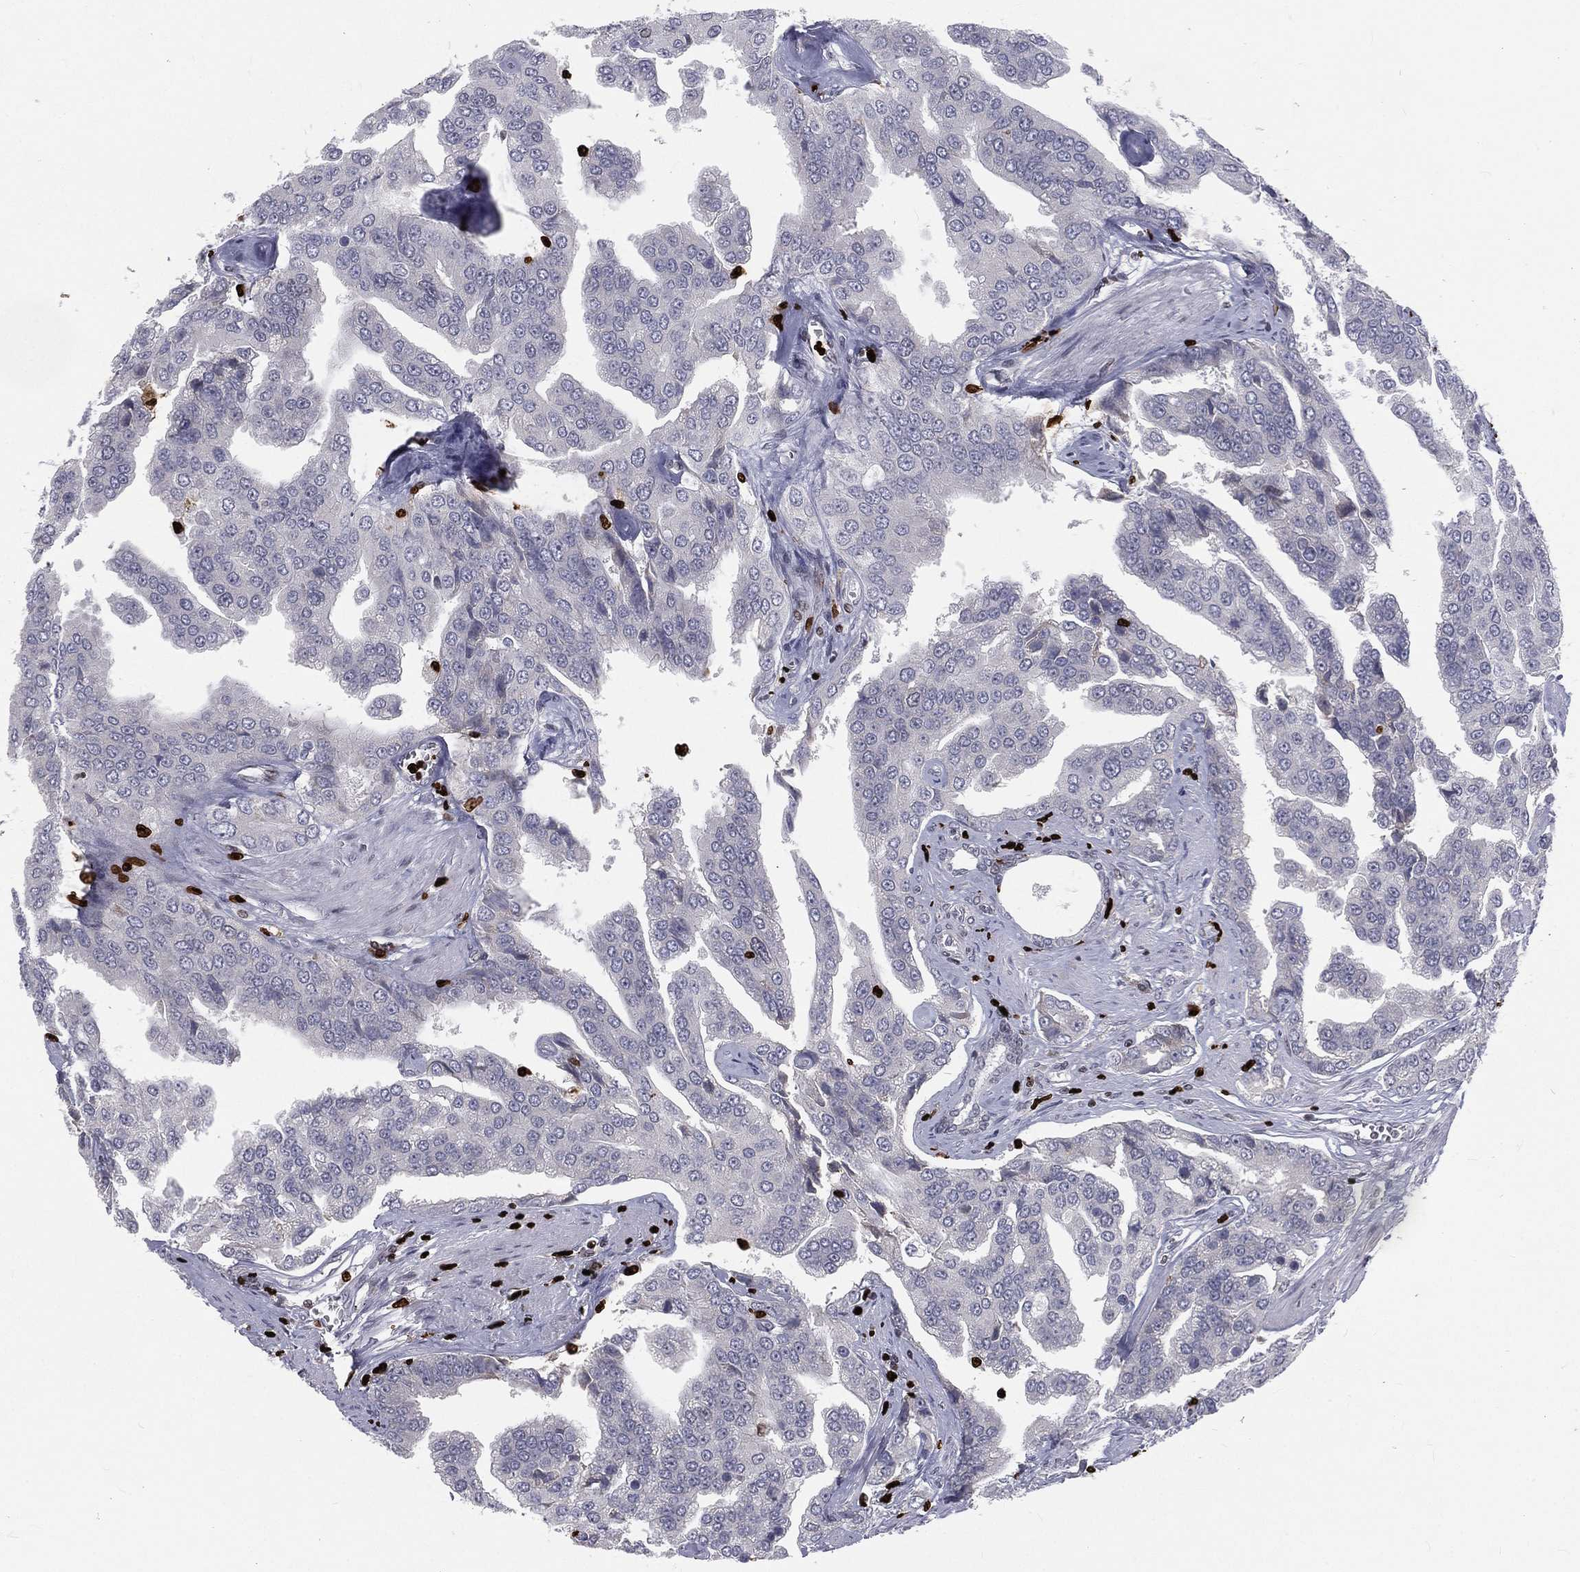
{"staining": {"intensity": "negative", "quantity": "none", "location": "none"}, "tissue": "prostate cancer", "cell_type": "Tumor cells", "image_type": "cancer", "snomed": [{"axis": "morphology", "description": "Adenocarcinoma, NOS"}, {"axis": "topography", "description": "Prostate and seminal vesicle, NOS"}, {"axis": "topography", "description": "Prostate"}], "caption": "High power microscopy histopathology image of an IHC micrograph of prostate adenocarcinoma, revealing no significant positivity in tumor cells.", "gene": "MNDA", "patient": {"sex": "male", "age": 69}}